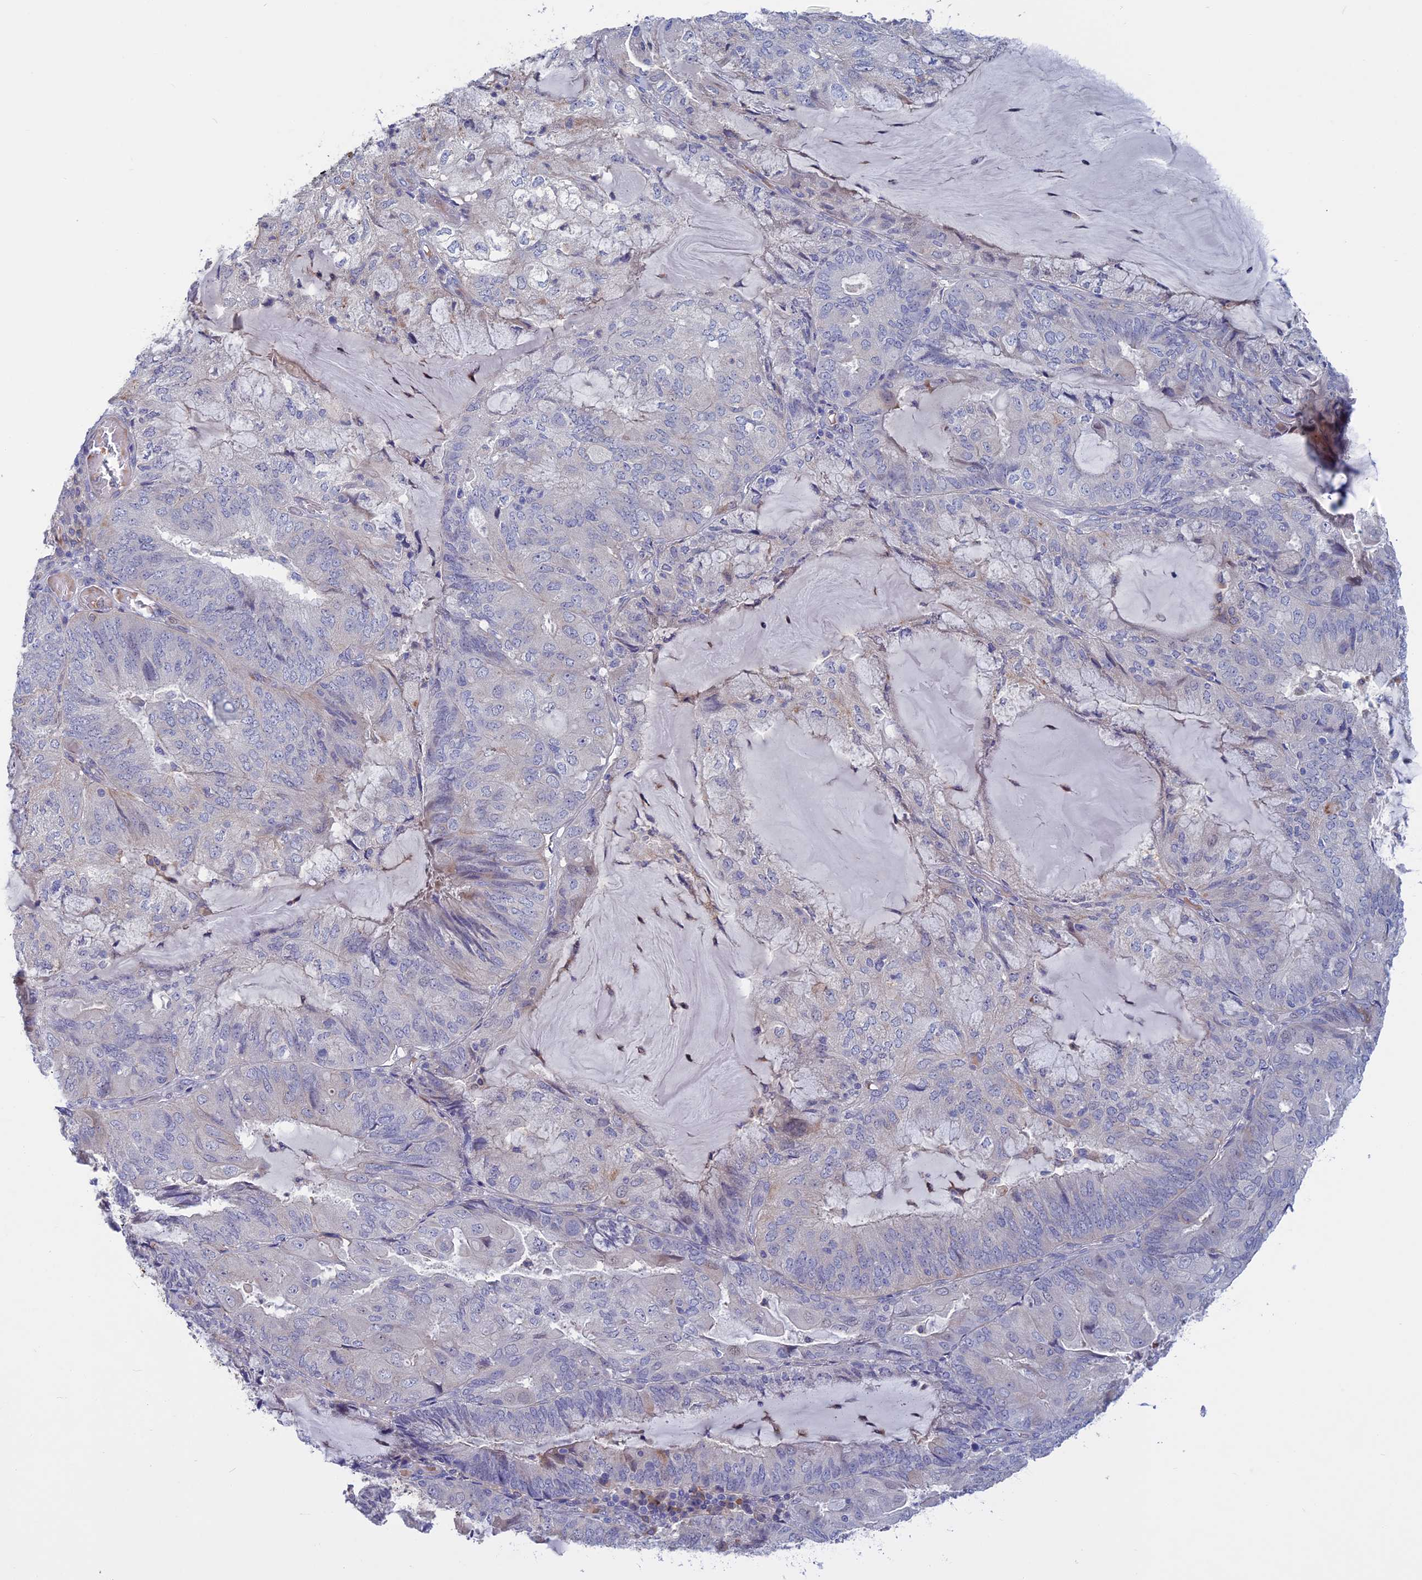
{"staining": {"intensity": "negative", "quantity": "none", "location": "none"}, "tissue": "endometrial cancer", "cell_type": "Tumor cells", "image_type": "cancer", "snomed": [{"axis": "morphology", "description": "Adenocarcinoma, NOS"}, {"axis": "topography", "description": "Endometrium"}], "caption": "High magnification brightfield microscopy of adenocarcinoma (endometrial) stained with DAB (brown) and counterstained with hematoxylin (blue): tumor cells show no significant positivity. Brightfield microscopy of immunohistochemistry stained with DAB (brown) and hematoxylin (blue), captured at high magnification.", "gene": "SLC2A6", "patient": {"sex": "female", "age": 81}}